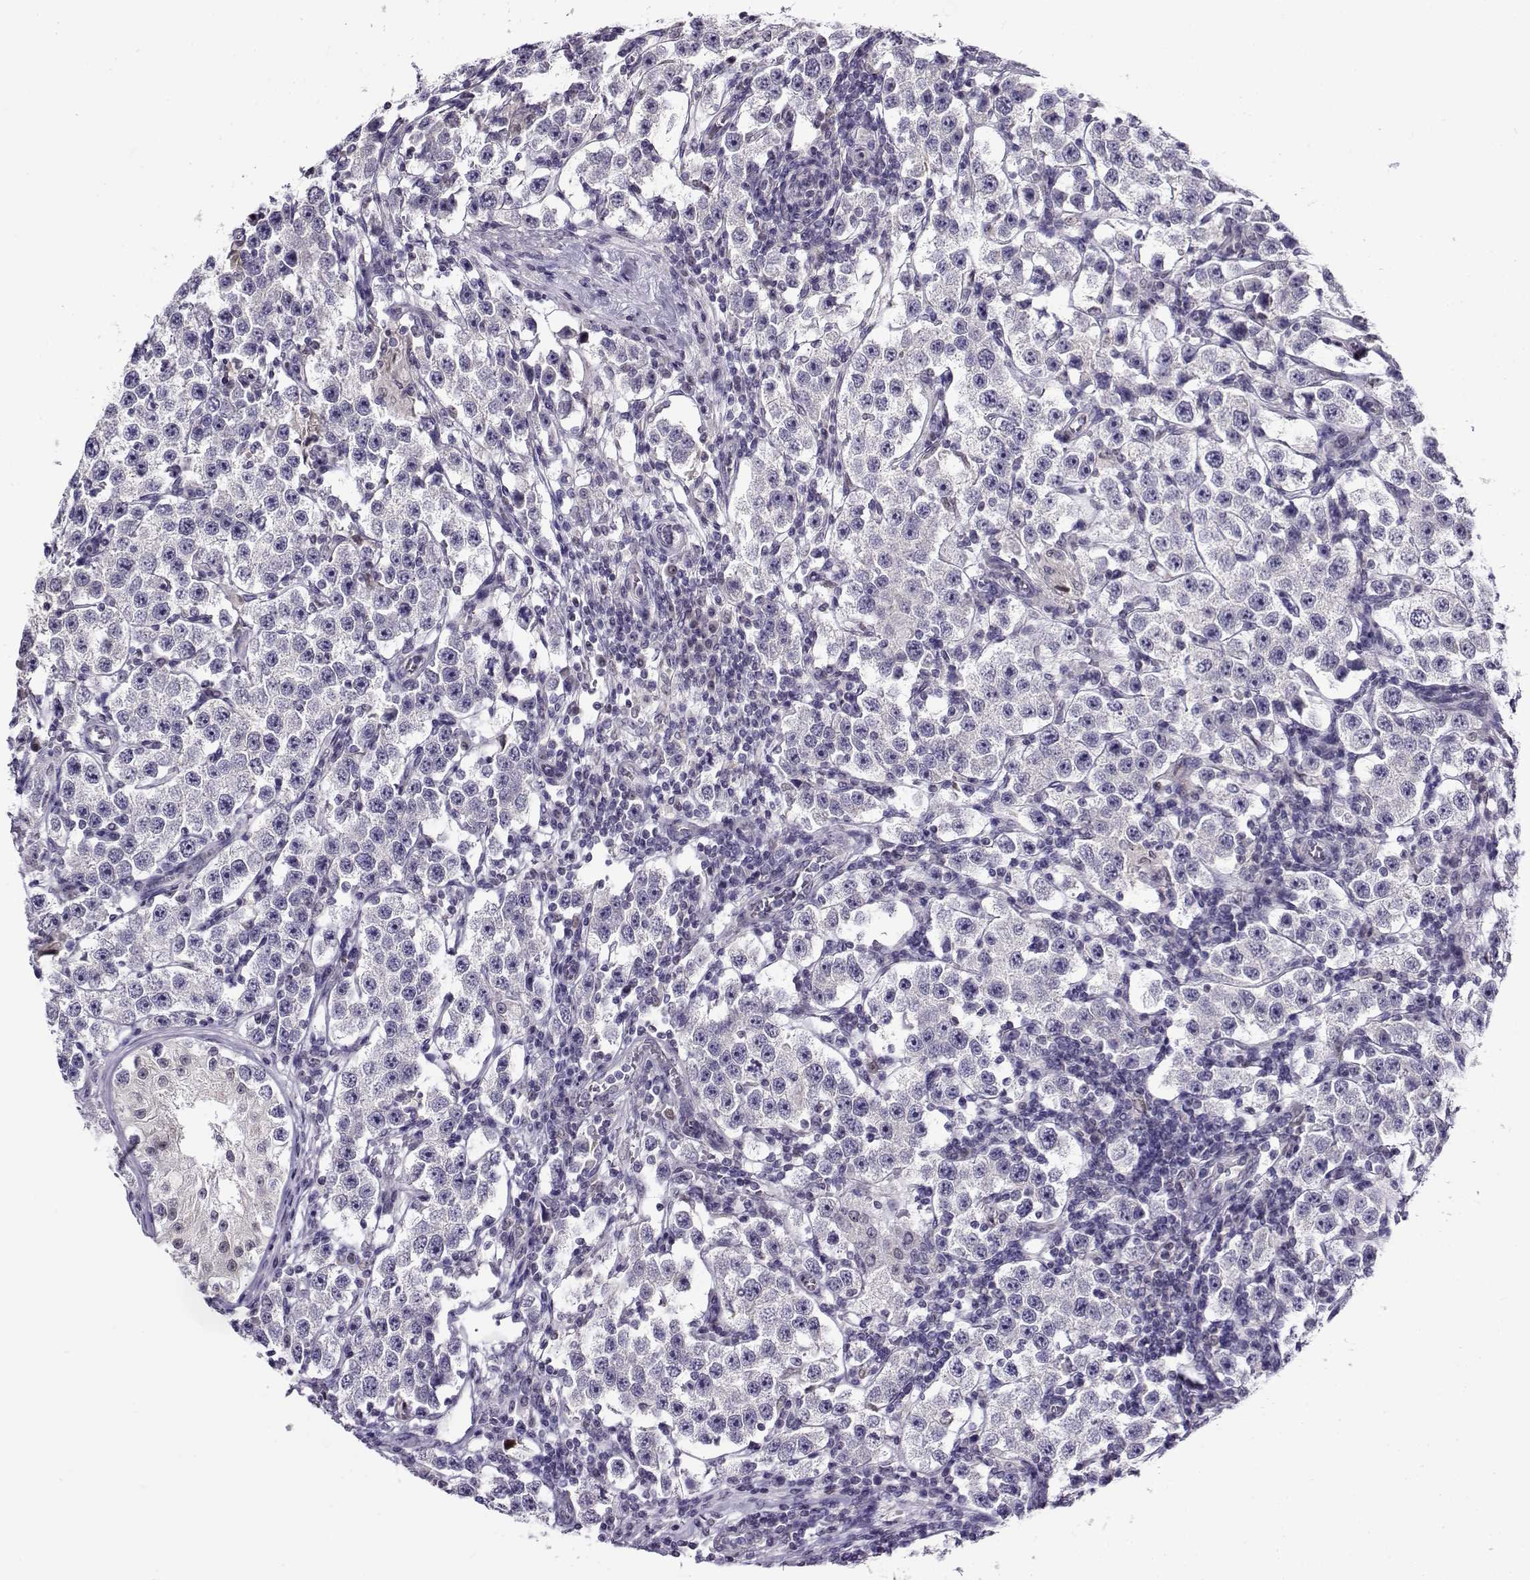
{"staining": {"intensity": "negative", "quantity": "none", "location": "none"}, "tissue": "testis cancer", "cell_type": "Tumor cells", "image_type": "cancer", "snomed": [{"axis": "morphology", "description": "Seminoma, NOS"}, {"axis": "topography", "description": "Testis"}], "caption": "High power microscopy image of an immunohistochemistry micrograph of testis cancer, revealing no significant expression in tumor cells.", "gene": "FEZF1", "patient": {"sex": "male", "age": 37}}